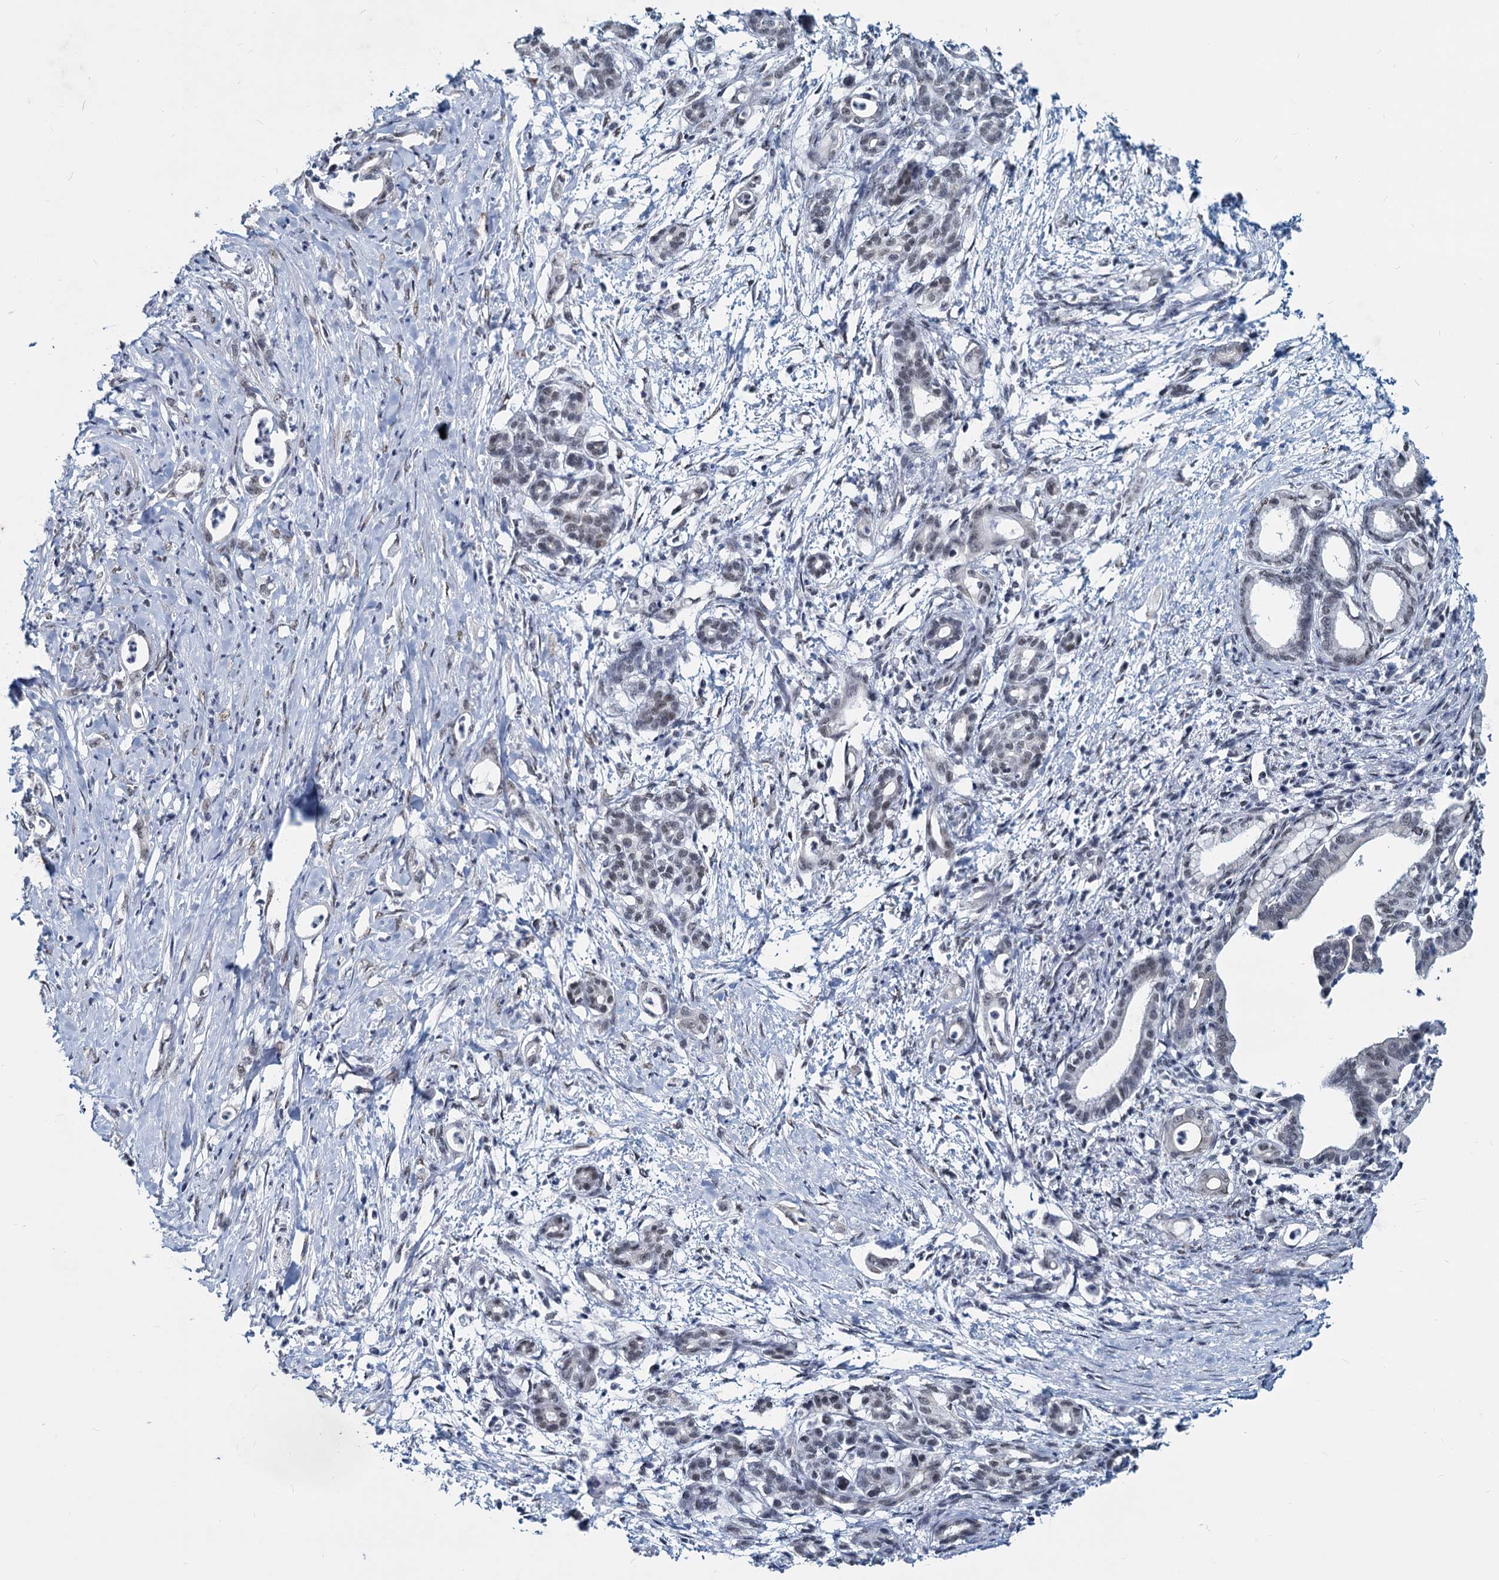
{"staining": {"intensity": "weak", "quantity": "<25%", "location": "nuclear"}, "tissue": "pancreatic cancer", "cell_type": "Tumor cells", "image_type": "cancer", "snomed": [{"axis": "morphology", "description": "Adenocarcinoma, NOS"}, {"axis": "topography", "description": "Pancreas"}], "caption": "Human pancreatic adenocarcinoma stained for a protein using IHC exhibits no staining in tumor cells.", "gene": "METTL14", "patient": {"sex": "female", "age": 55}}